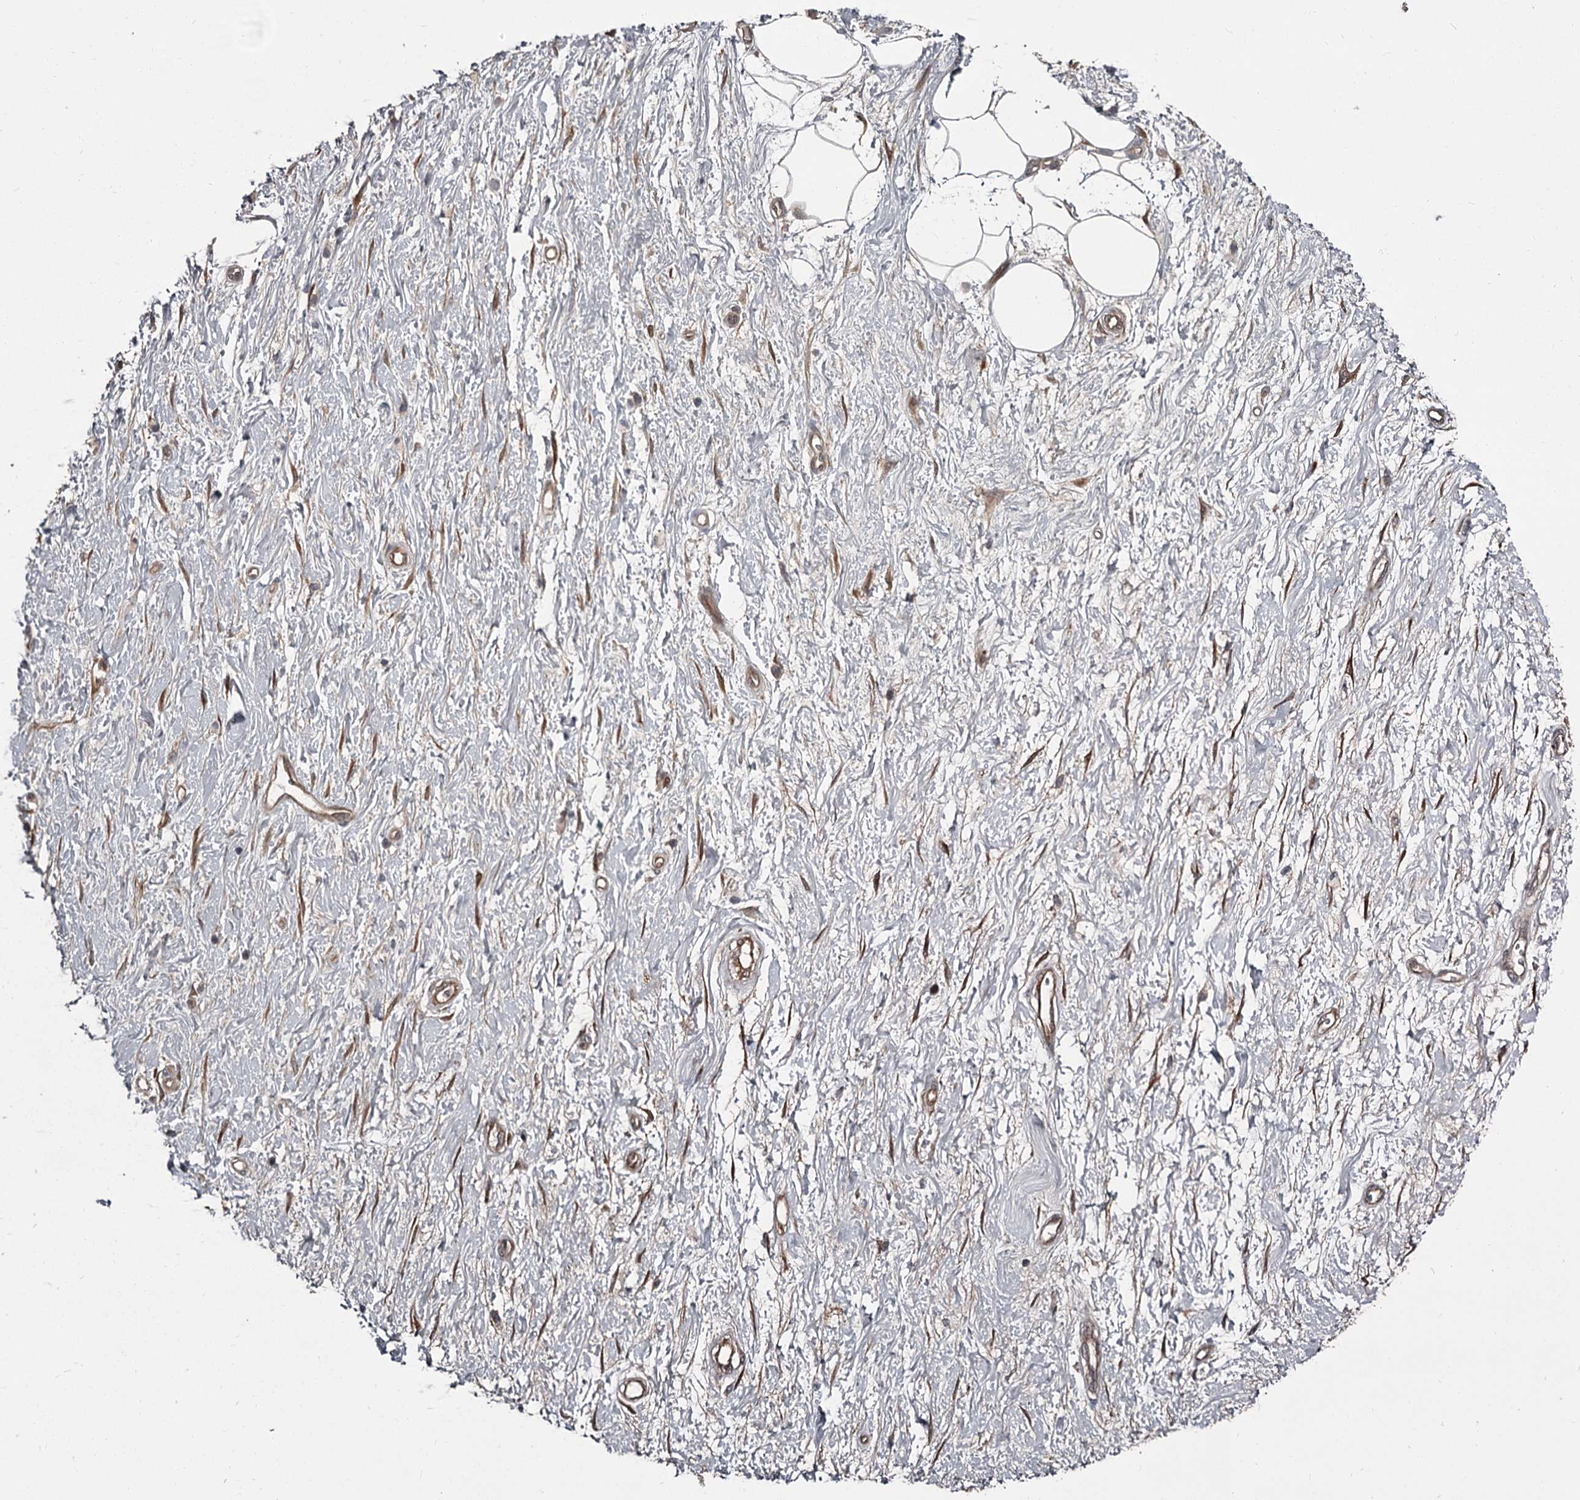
{"staining": {"intensity": "moderate", "quantity": ">75%", "location": "cytoplasmic/membranous"}, "tissue": "adipose tissue", "cell_type": "Adipocytes", "image_type": "normal", "snomed": [{"axis": "morphology", "description": "Normal tissue, NOS"}, {"axis": "morphology", "description": "Adenocarcinoma, NOS"}, {"axis": "topography", "description": "Pancreas"}, {"axis": "topography", "description": "Peripheral nerve tissue"}], "caption": "Protein staining of unremarkable adipose tissue exhibits moderate cytoplasmic/membranous positivity in approximately >75% of adipocytes.", "gene": "CDC42EP2", "patient": {"sex": "male", "age": 59}}